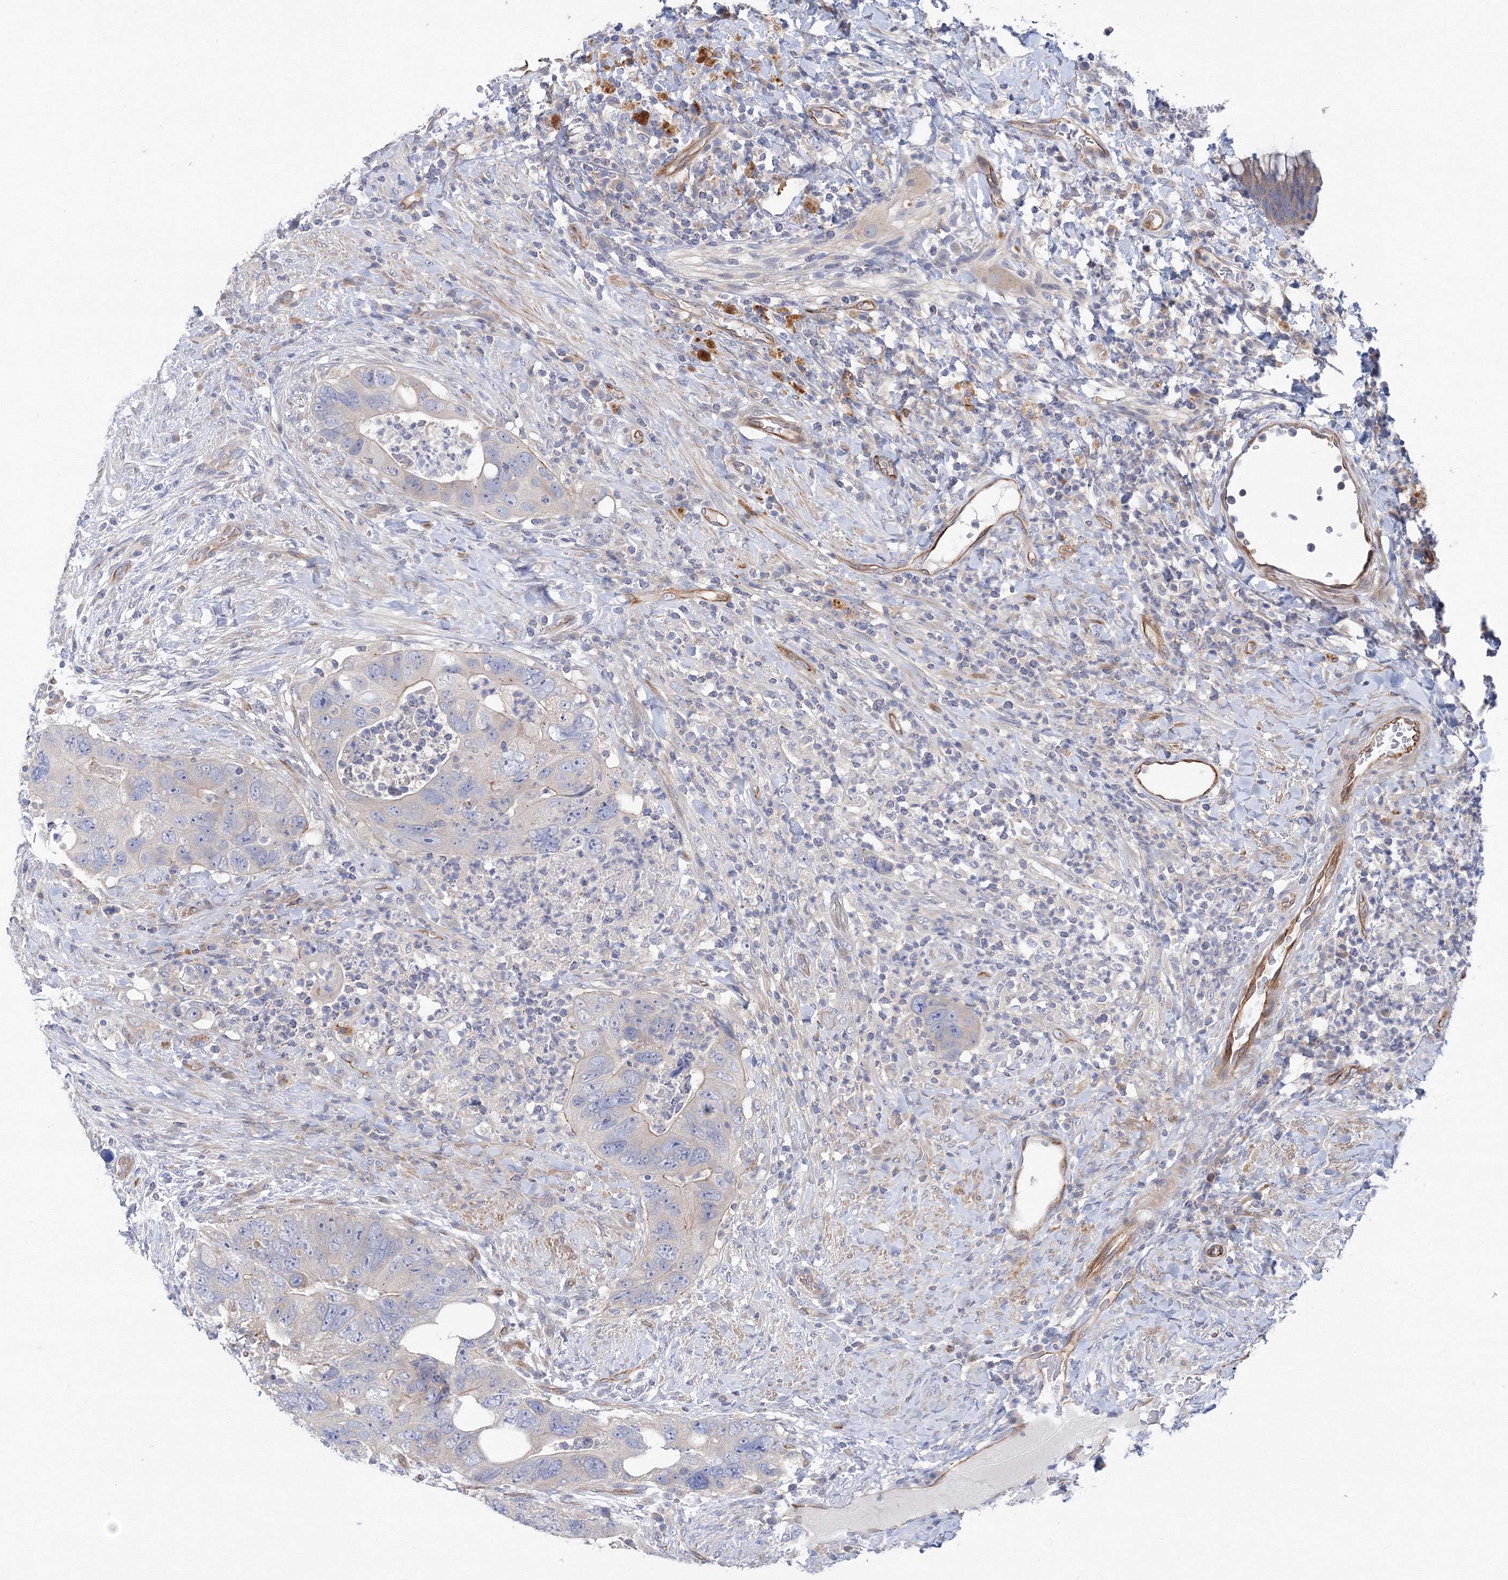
{"staining": {"intensity": "negative", "quantity": "none", "location": "none"}, "tissue": "colorectal cancer", "cell_type": "Tumor cells", "image_type": "cancer", "snomed": [{"axis": "morphology", "description": "Adenocarcinoma, NOS"}, {"axis": "topography", "description": "Rectum"}], "caption": "Tumor cells are negative for brown protein staining in colorectal adenocarcinoma. (DAB IHC, high magnification).", "gene": "DIS3L2", "patient": {"sex": "male", "age": 59}}